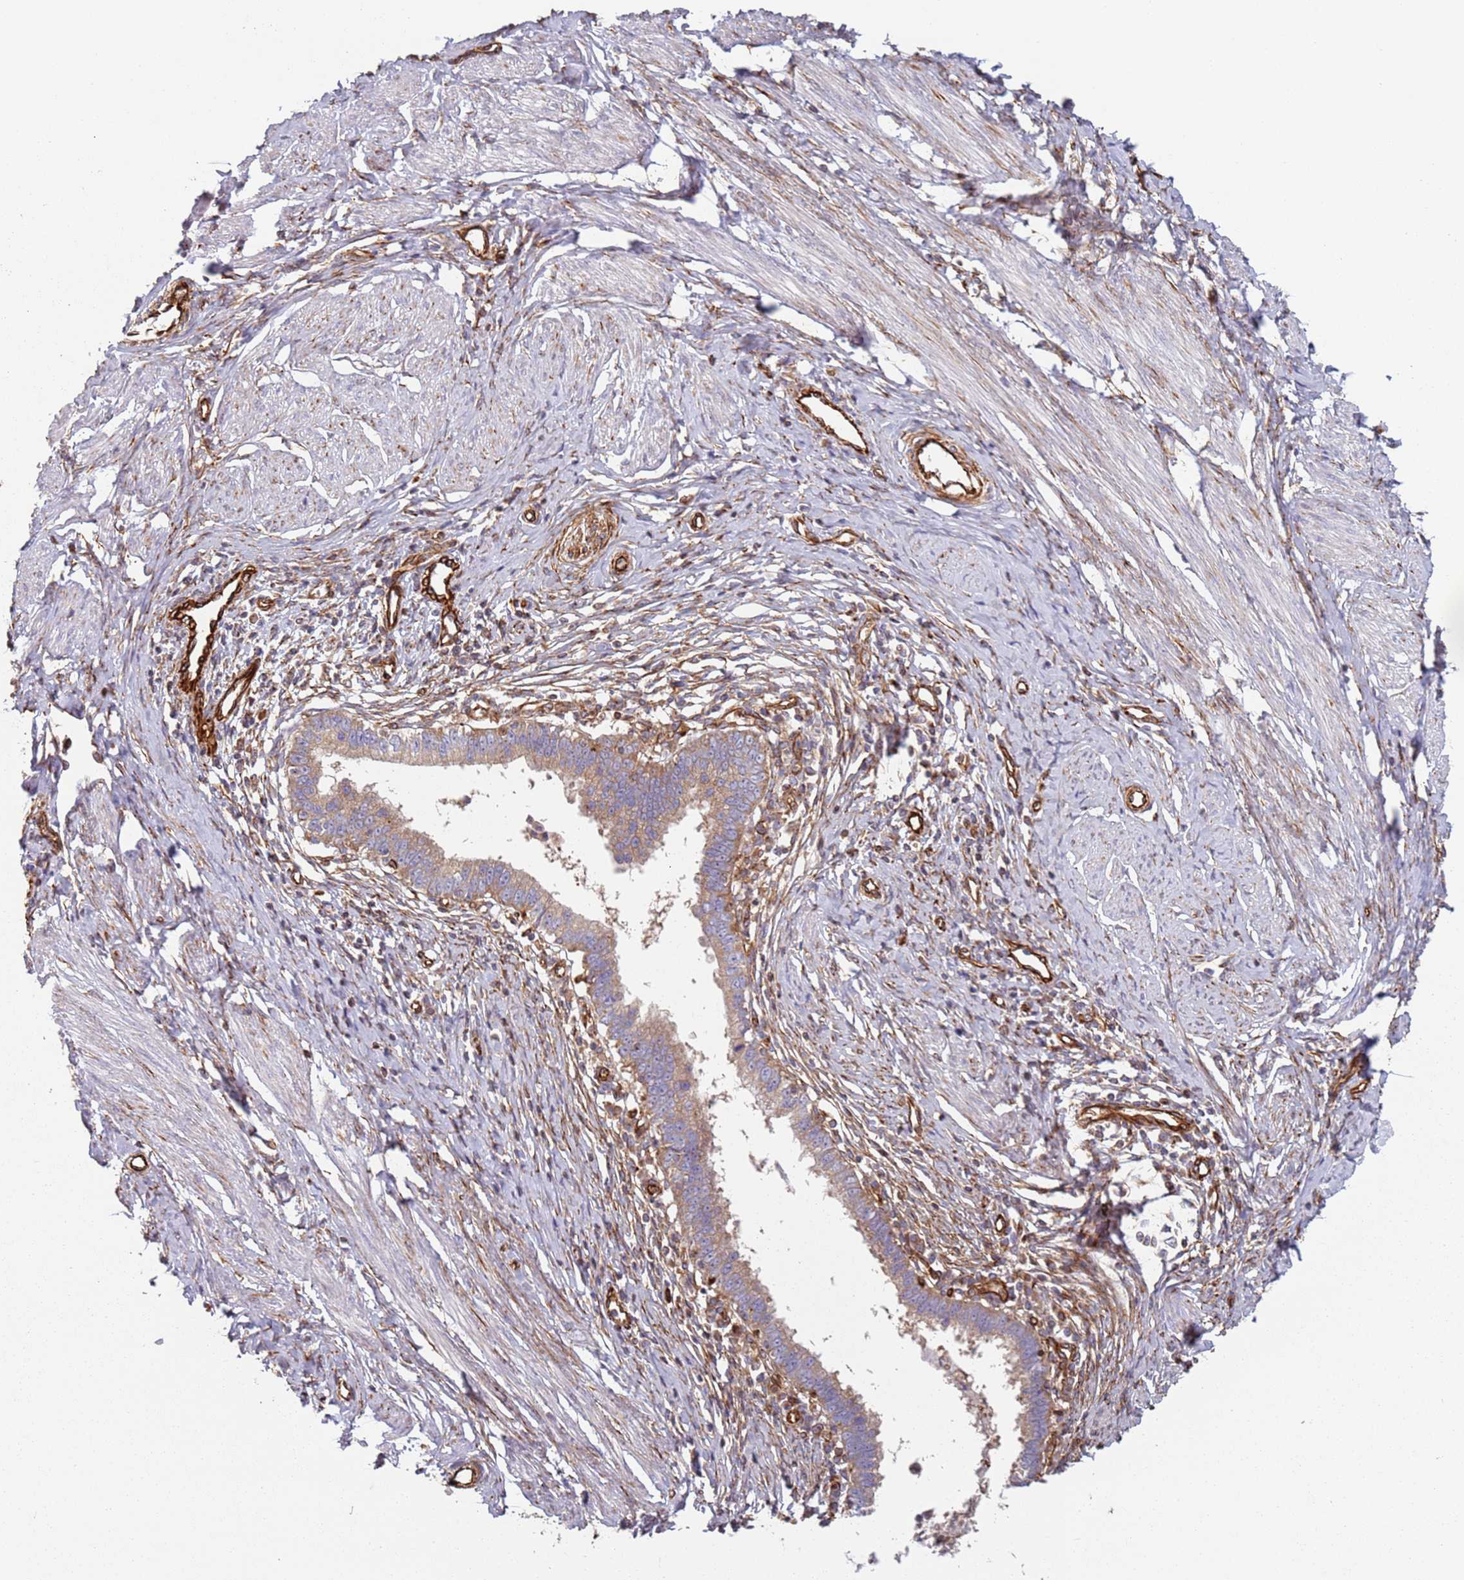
{"staining": {"intensity": "moderate", "quantity": ">75%", "location": "cytoplasmic/membranous"}, "tissue": "cervical cancer", "cell_type": "Tumor cells", "image_type": "cancer", "snomed": [{"axis": "morphology", "description": "Adenocarcinoma, NOS"}, {"axis": "topography", "description": "Cervix"}], "caption": "Immunohistochemistry (IHC) (DAB) staining of adenocarcinoma (cervical) exhibits moderate cytoplasmic/membranous protein staining in approximately >75% of tumor cells. (brown staining indicates protein expression, while blue staining denotes nuclei).", "gene": "SNAPIN", "patient": {"sex": "female", "age": 36}}